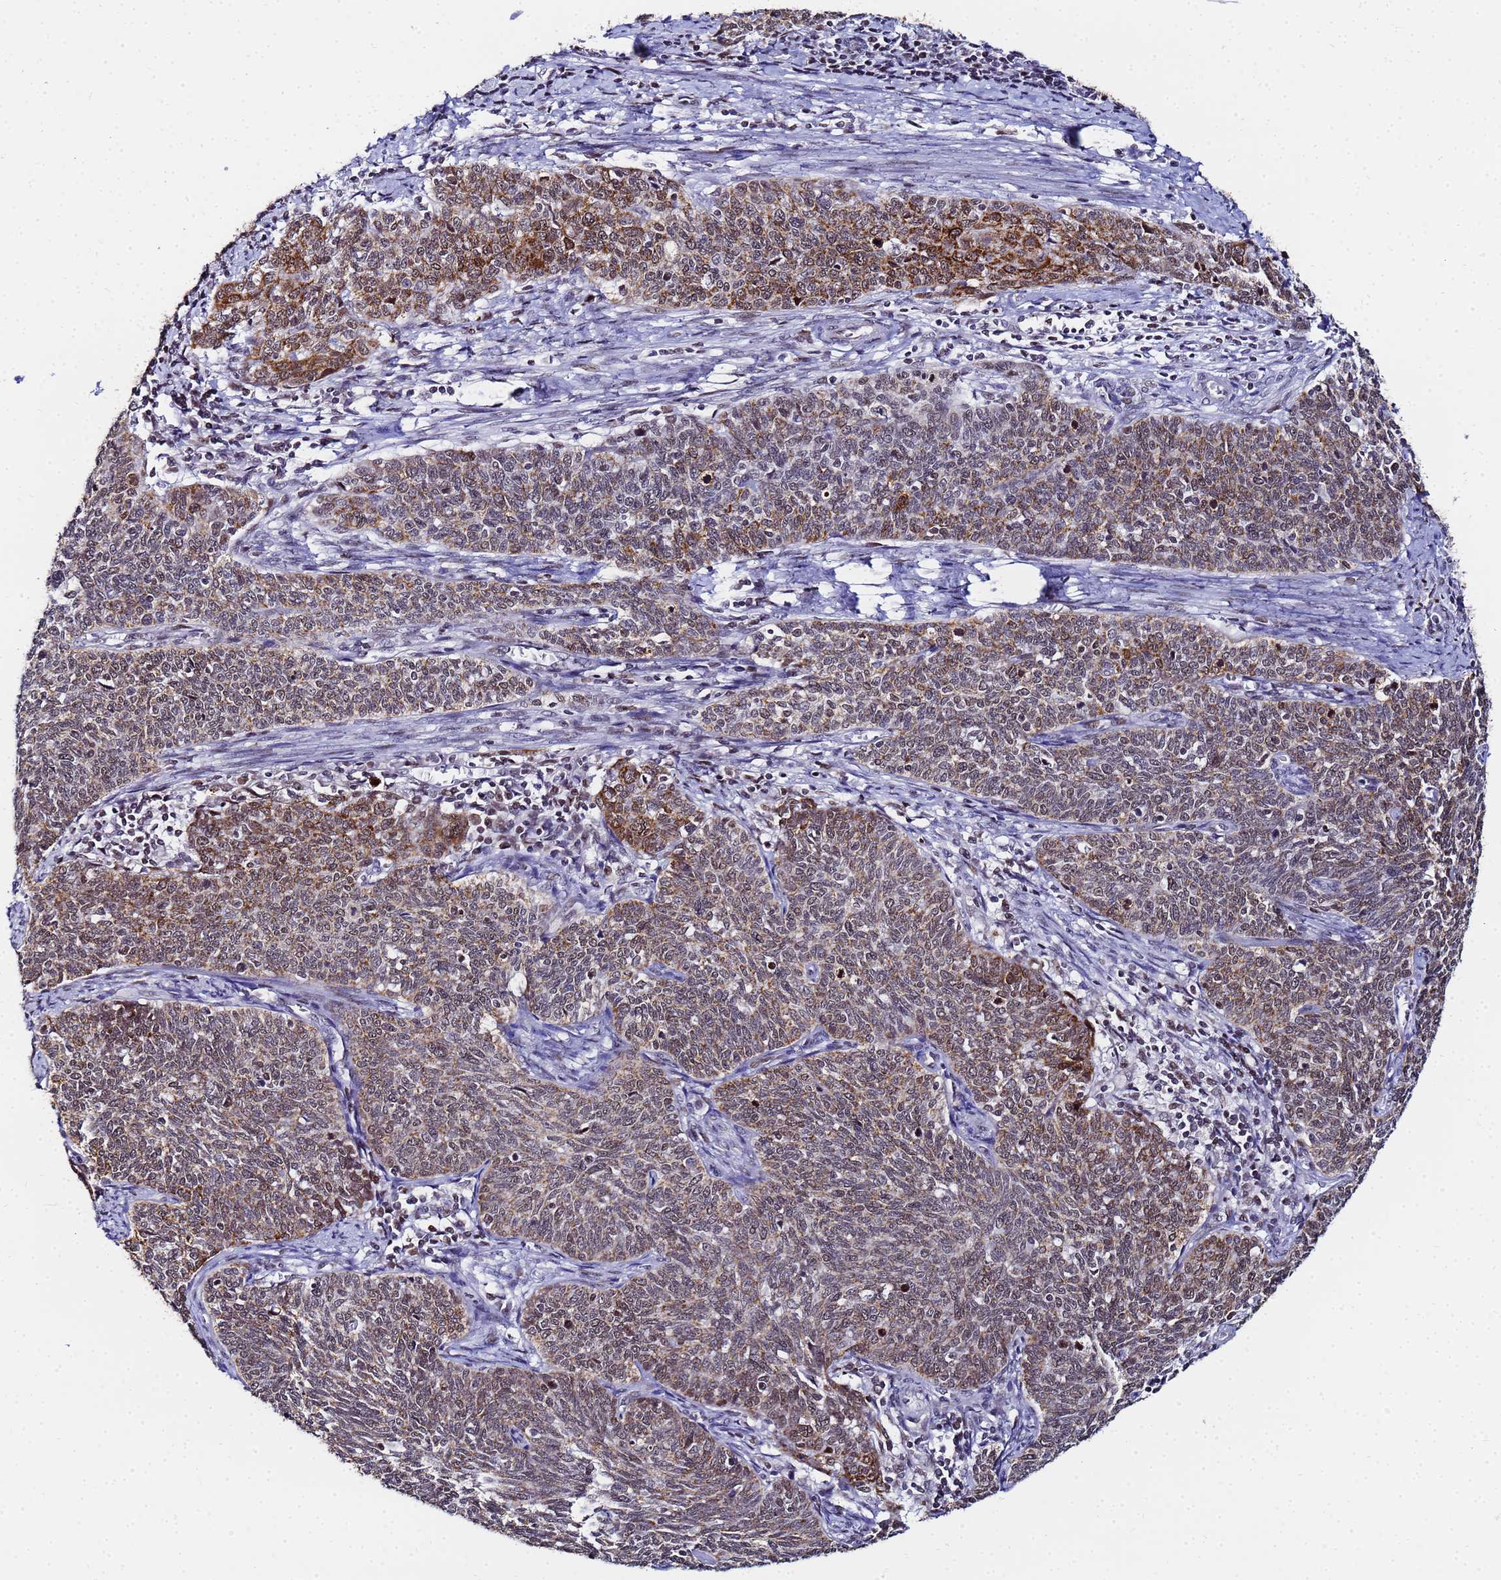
{"staining": {"intensity": "moderate", "quantity": ">75%", "location": "cytoplasmic/membranous"}, "tissue": "cervical cancer", "cell_type": "Tumor cells", "image_type": "cancer", "snomed": [{"axis": "morphology", "description": "Squamous cell carcinoma, NOS"}, {"axis": "topography", "description": "Cervix"}], "caption": "Human cervical cancer (squamous cell carcinoma) stained with a brown dye reveals moderate cytoplasmic/membranous positive staining in about >75% of tumor cells.", "gene": "CKMT1A", "patient": {"sex": "female", "age": 39}}